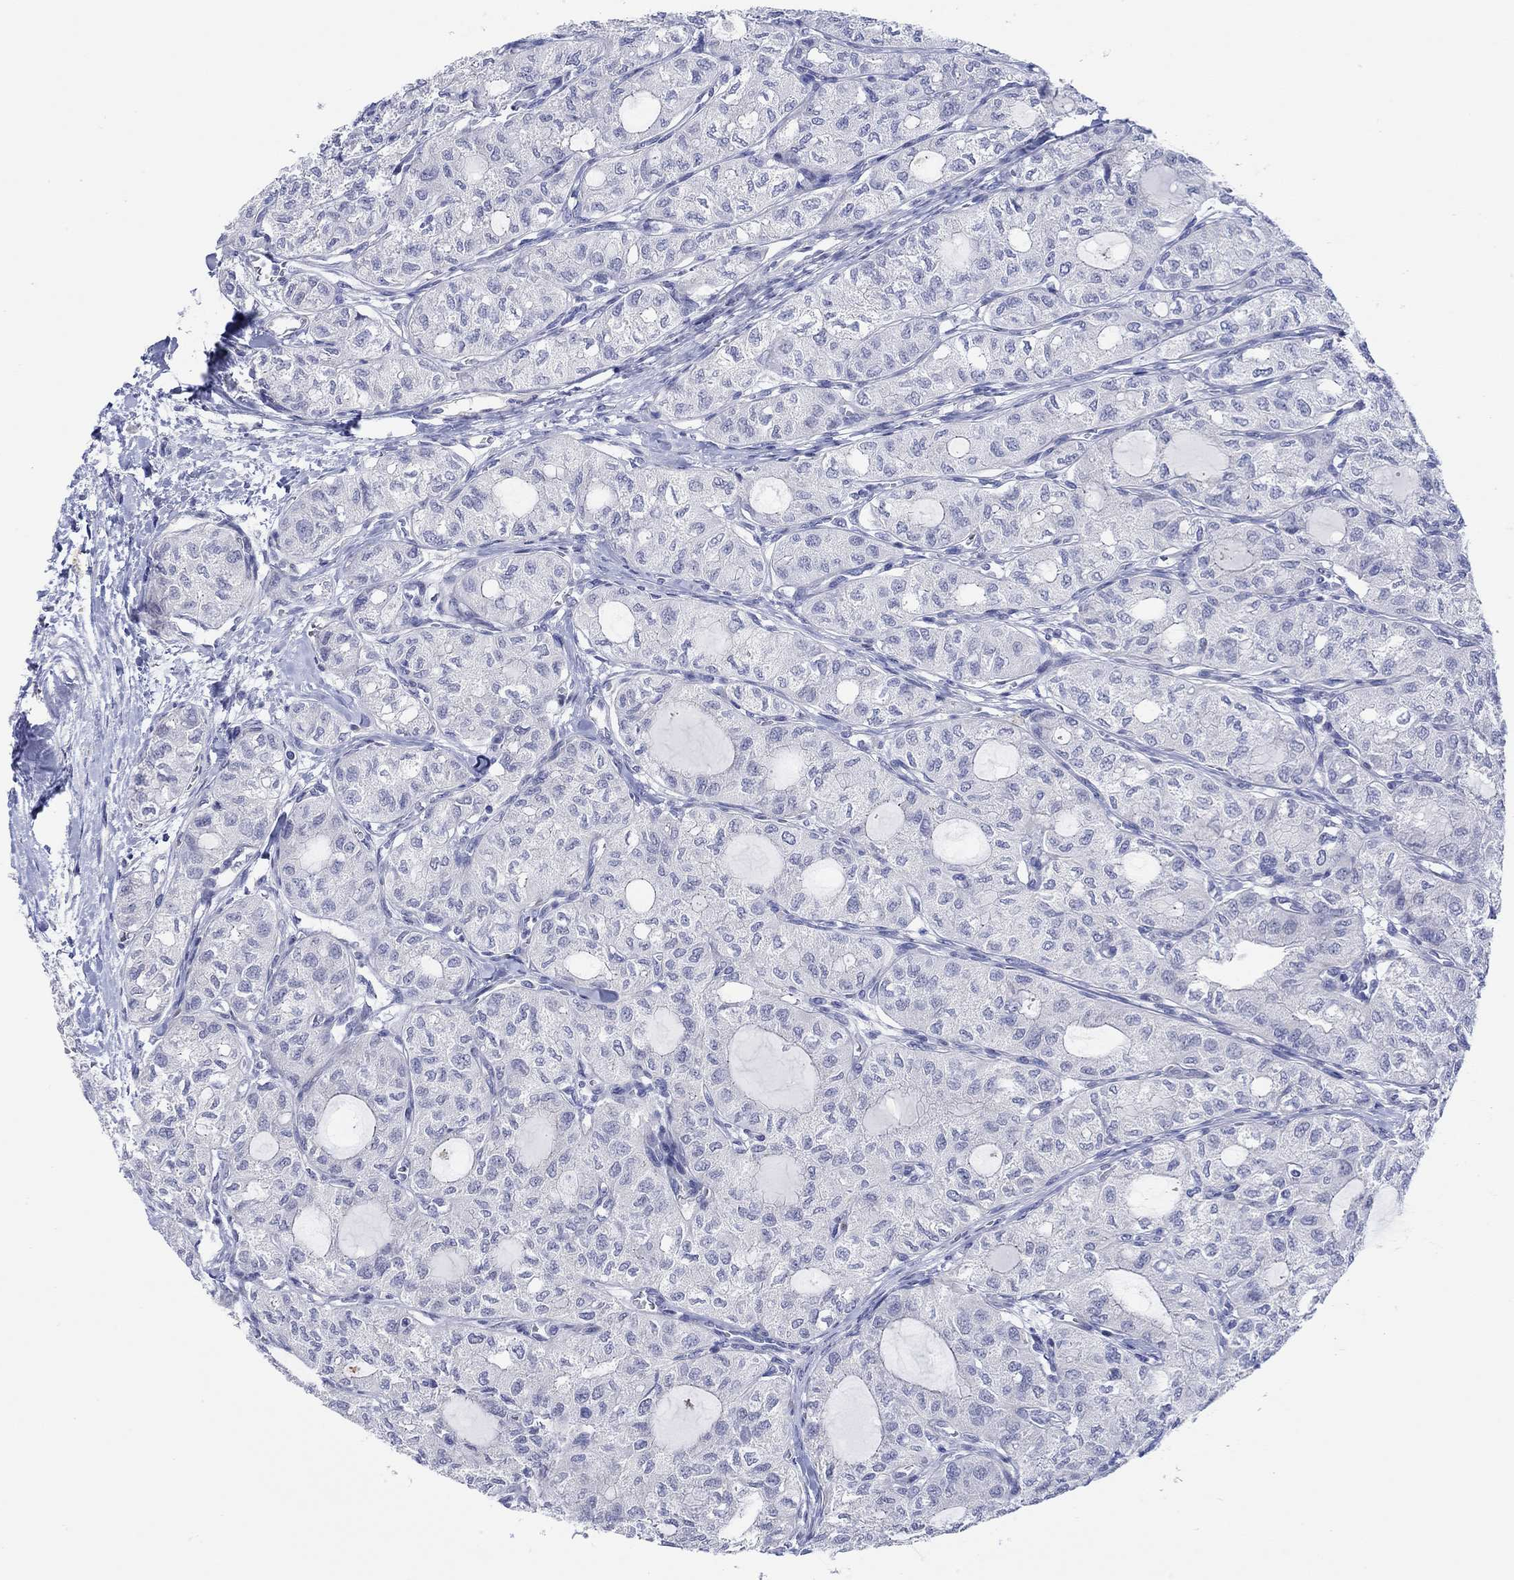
{"staining": {"intensity": "negative", "quantity": "none", "location": "none"}, "tissue": "thyroid cancer", "cell_type": "Tumor cells", "image_type": "cancer", "snomed": [{"axis": "morphology", "description": "Follicular adenoma carcinoma, NOS"}, {"axis": "topography", "description": "Thyroid gland"}], "caption": "Protein analysis of thyroid follicular adenoma carcinoma exhibits no significant staining in tumor cells.", "gene": "KRT222", "patient": {"sex": "male", "age": 75}}